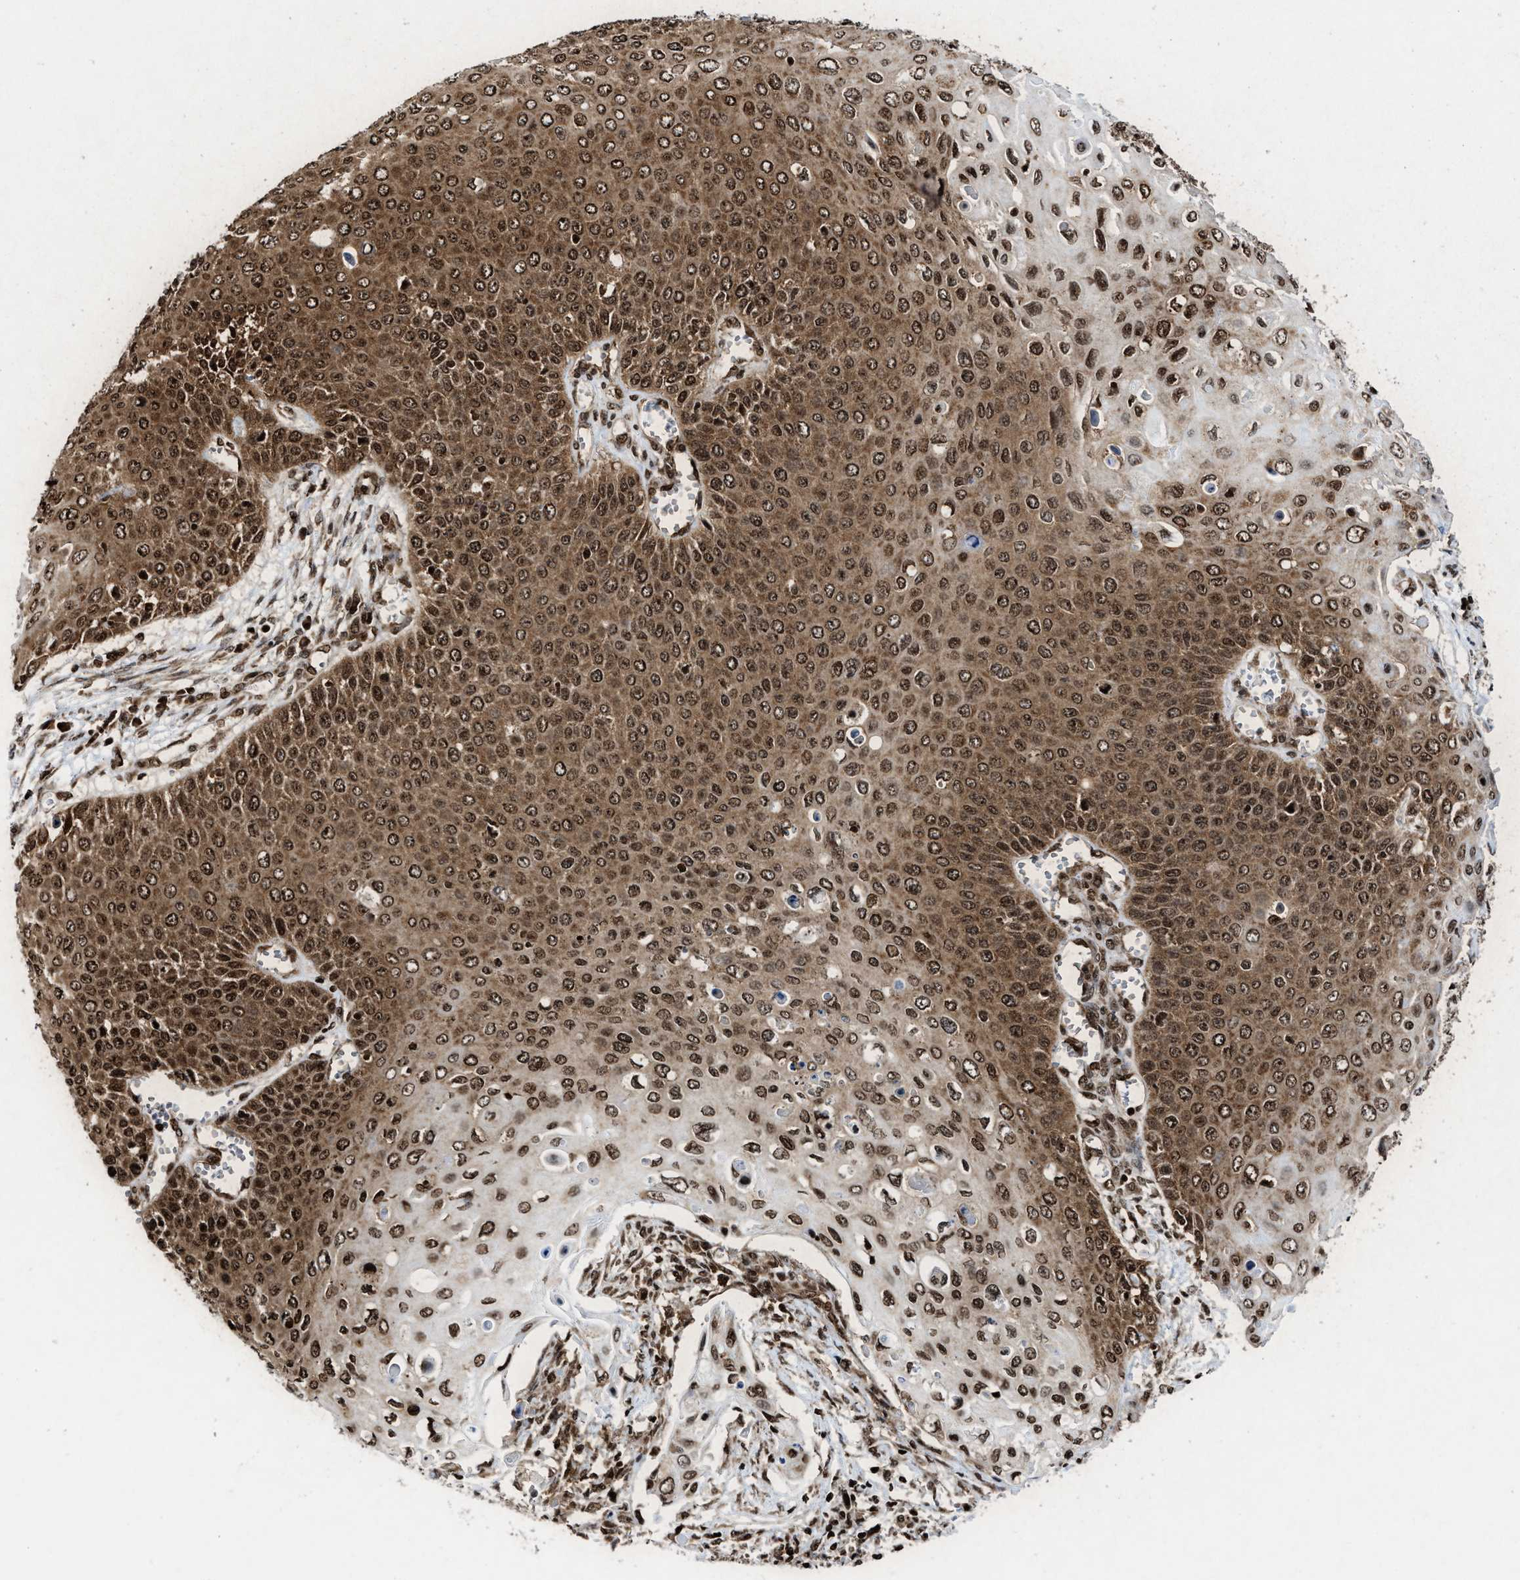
{"staining": {"intensity": "strong", "quantity": ">75%", "location": "cytoplasmic/membranous,nuclear"}, "tissue": "cervical cancer", "cell_type": "Tumor cells", "image_type": "cancer", "snomed": [{"axis": "morphology", "description": "Squamous cell carcinoma, NOS"}, {"axis": "topography", "description": "Cervix"}], "caption": "IHC photomicrograph of human cervical squamous cell carcinoma stained for a protein (brown), which shows high levels of strong cytoplasmic/membranous and nuclear staining in approximately >75% of tumor cells.", "gene": "ALYREF", "patient": {"sex": "female", "age": 39}}